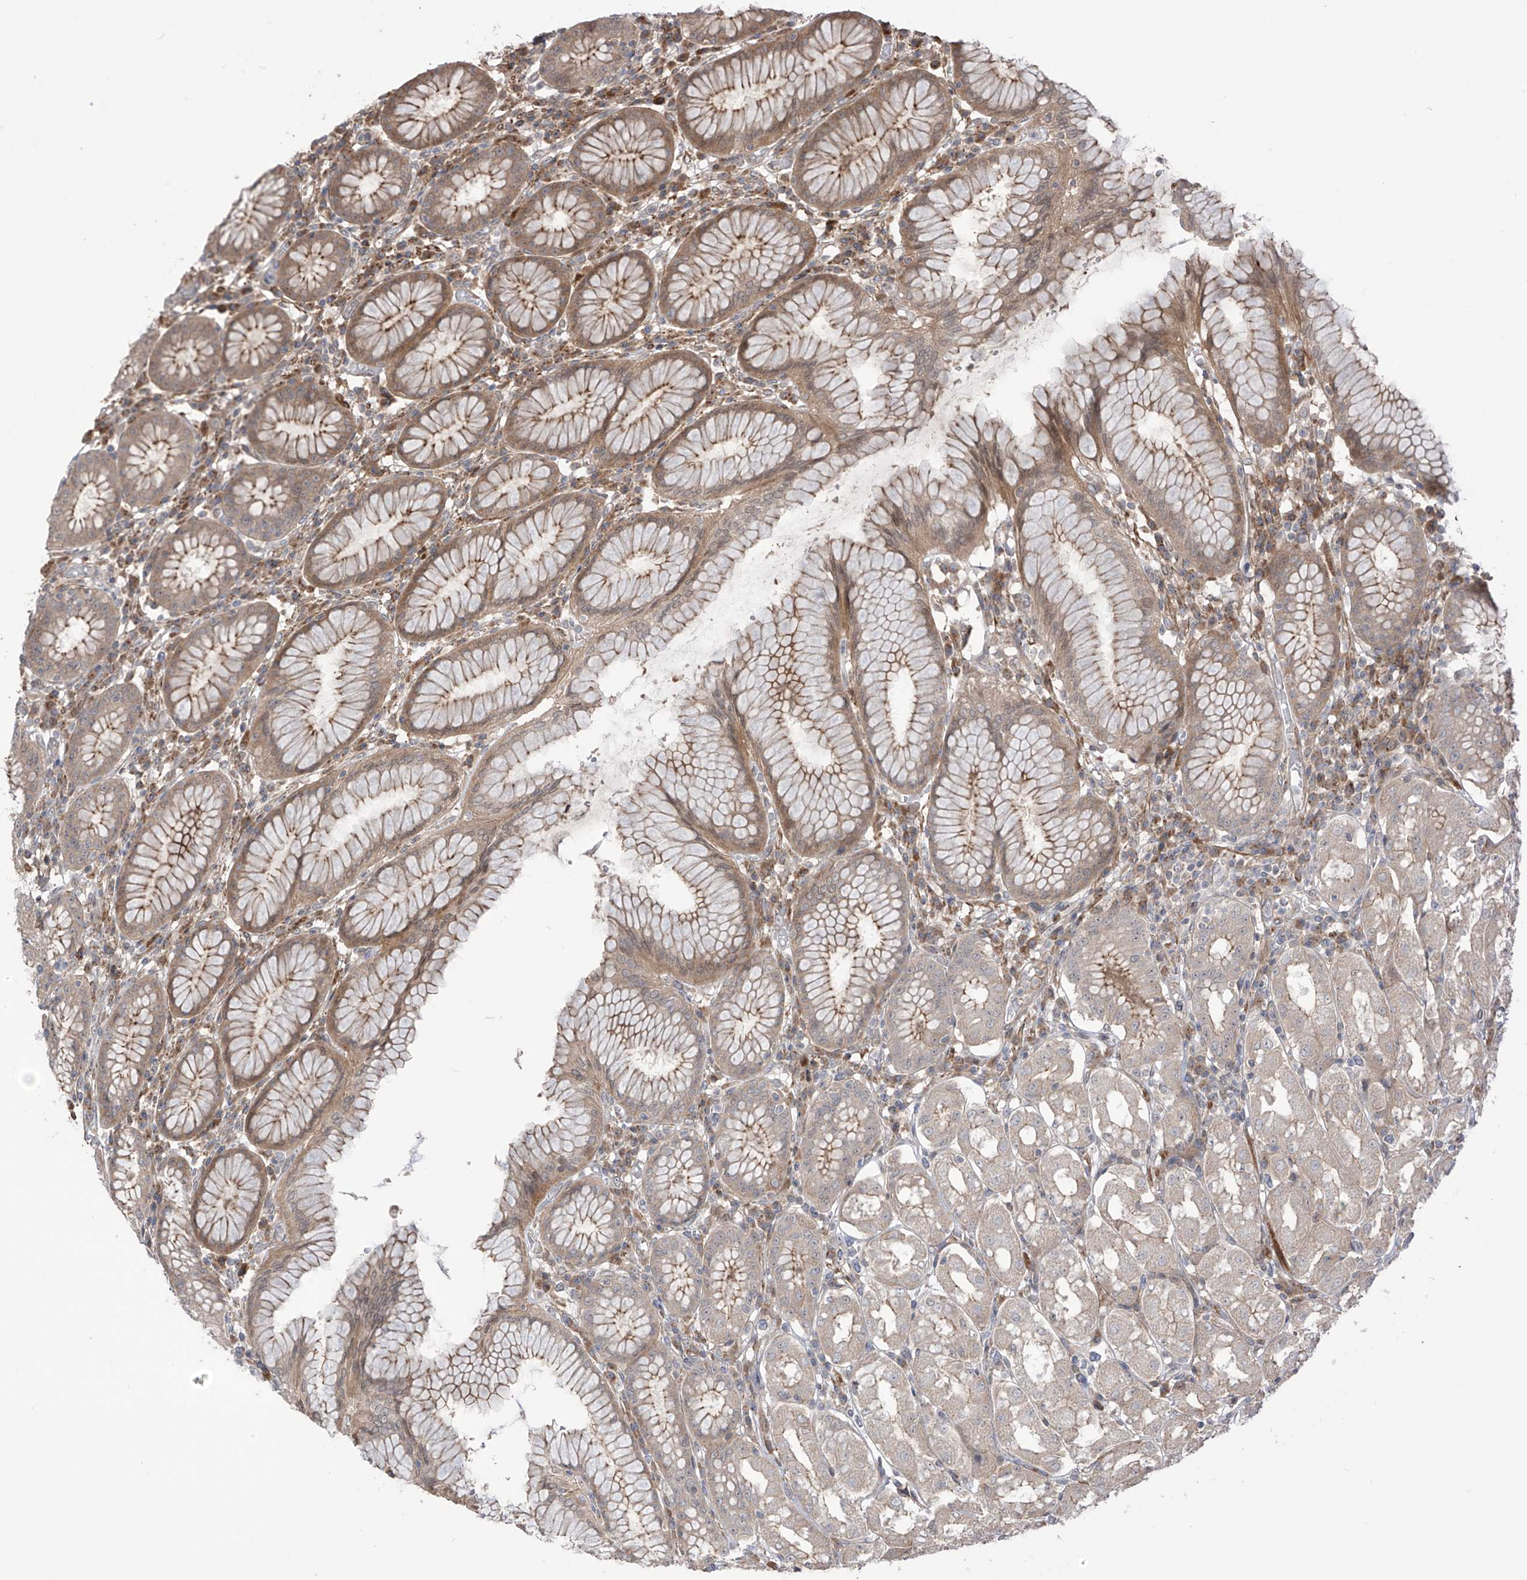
{"staining": {"intensity": "moderate", "quantity": "25%-75%", "location": "cytoplasmic/membranous"}, "tissue": "stomach", "cell_type": "Glandular cells", "image_type": "normal", "snomed": [{"axis": "morphology", "description": "Normal tissue, NOS"}, {"axis": "topography", "description": "Stomach"}, {"axis": "topography", "description": "Stomach, lower"}], "caption": "Immunohistochemistry (IHC) of normal stomach reveals medium levels of moderate cytoplasmic/membranous positivity in about 25%-75% of glandular cells. (brown staining indicates protein expression, while blue staining denotes nuclei).", "gene": "LRRC74A", "patient": {"sex": "female", "age": 56}}